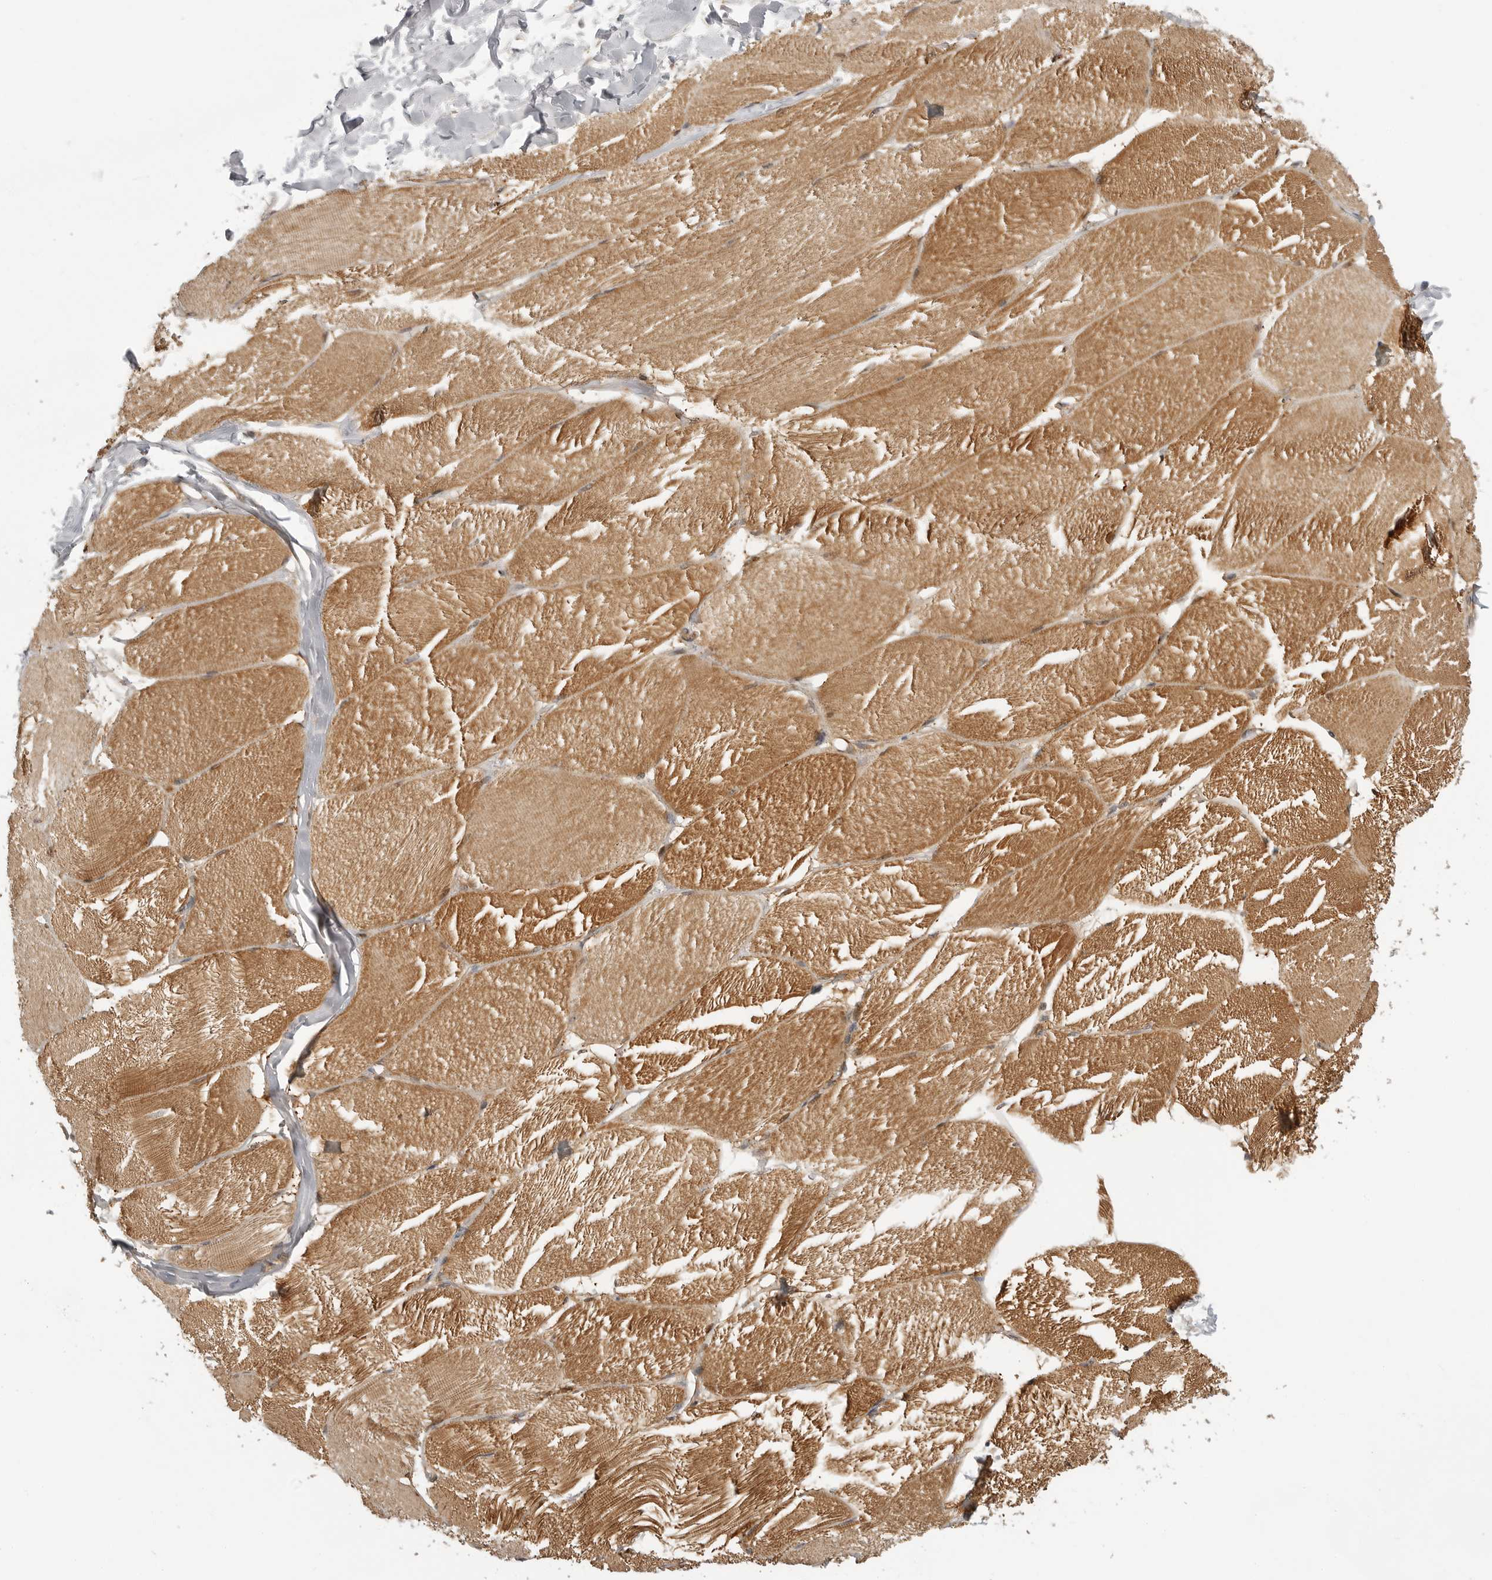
{"staining": {"intensity": "moderate", "quantity": "25%-75%", "location": "cytoplasmic/membranous,nuclear"}, "tissue": "skeletal muscle", "cell_type": "Myocytes", "image_type": "normal", "snomed": [{"axis": "morphology", "description": "Normal tissue, NOS"}, {"axis": "topography", "description": "Skin"}, {"axis": "topography", "description": "Skeletal muscle"}], "caption": "Immunohistochemistry (IHC) staining of benign skeletal muscle, which demonstrates medium levels of moderate cytoplasmic/membranous,nuclear positivity in approximately 25%-75% of myocytes indicating moderate cytoplasmic/membranous,nuclear protein positivity. The staining was performed using DAB (brown) for protein detection and nuclei were counterstained in hematoxylin (blue).", "gene": "TUT4", "patient": {"sex": "male", "age": 83}}